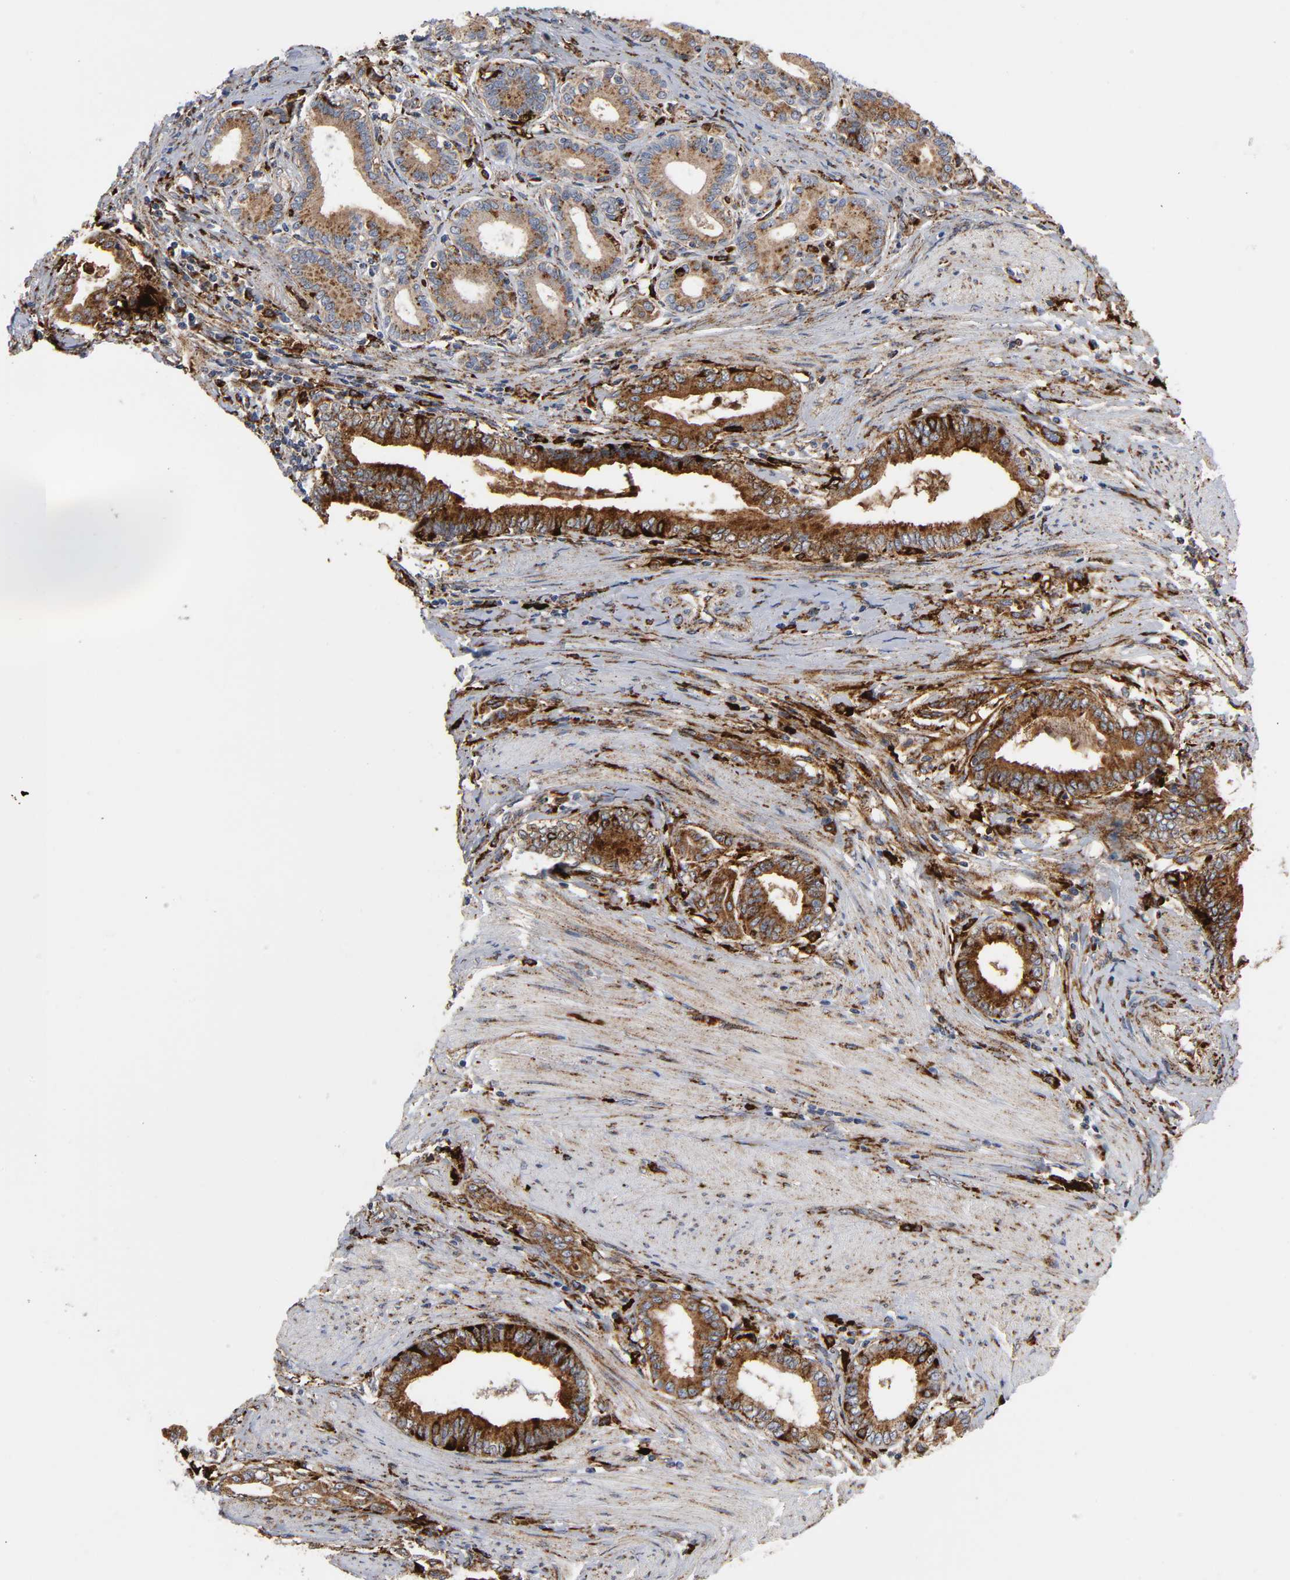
{"staining": {"intensity": "strong", "quantity": ">75%", "location": "cytoplasmic/membranous"}, "tissue": "pancreatic cancer", "cell_type": "Tumor cells", "image_type": "cancer", "snomed": [{"axis": "morphology", "description": "Adenocarcinoma, NOS"}, {"axis": "topography", "description": "Pancreas"}], "caption": "Pancreatic adenocarcinoma tissue reveals strong cytoplasmic/membranous expression in approximately >75% of tumor cells, visualized by immunohistochemistry.", "gene": "PSAP", "patient": {"sex": "female", "age": 64}}